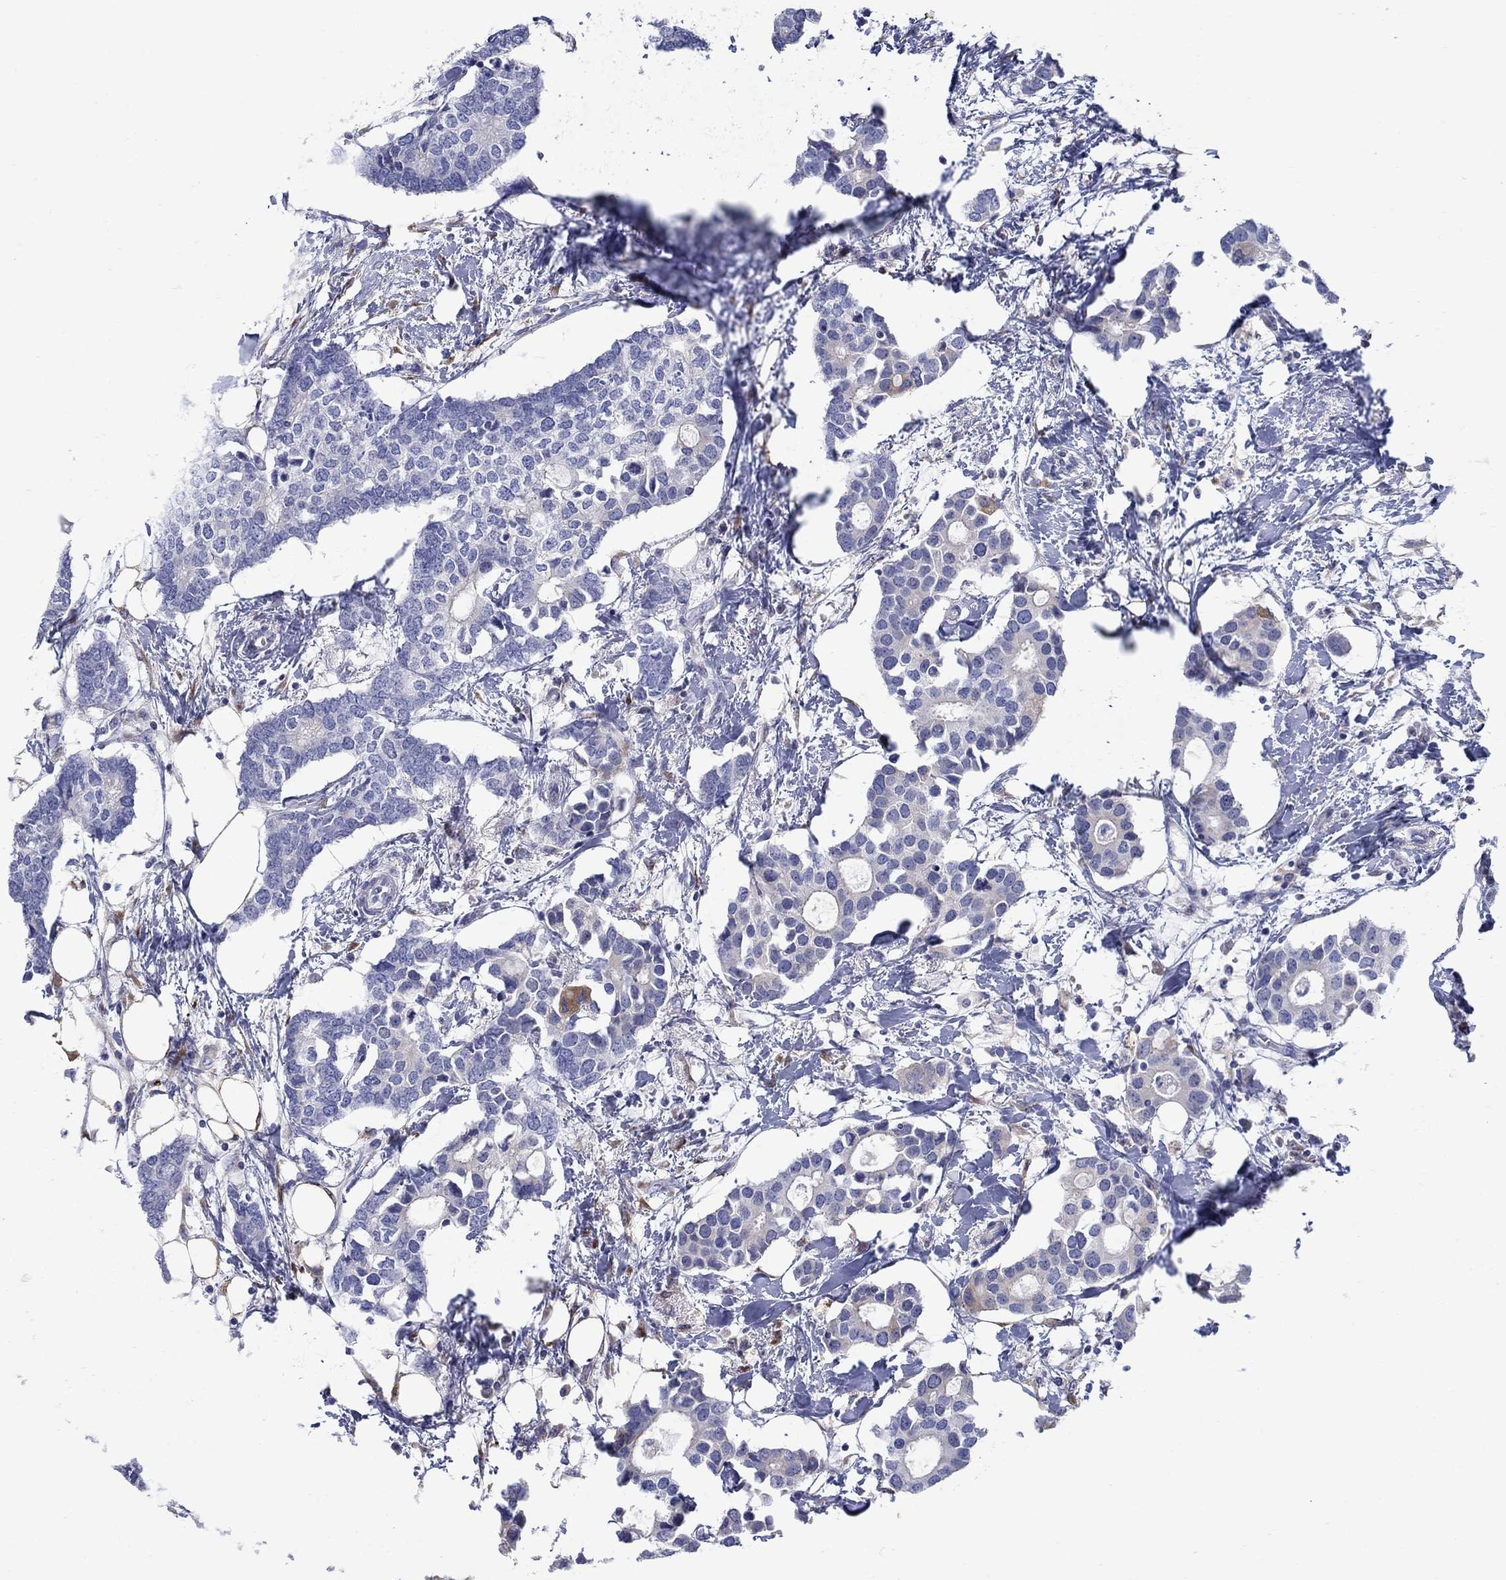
{"staining": {"intensity": "negative", "quantity": "none", "location": "none"}, "tissue": "breast cancer", "cell_type": "Tumor cells", "image_type": "cancer", "snomed": [{"axis": "morphology", "description": "Duct carcinoma"}, {"axis": "topography", "description": "Breast"}], "caption": "Tumor cells are negative for protein expression in human breast cancer (invasive ductal carcinoma).", "gene": "REEP2", "patient": {"sex": "female", "age": 83}}